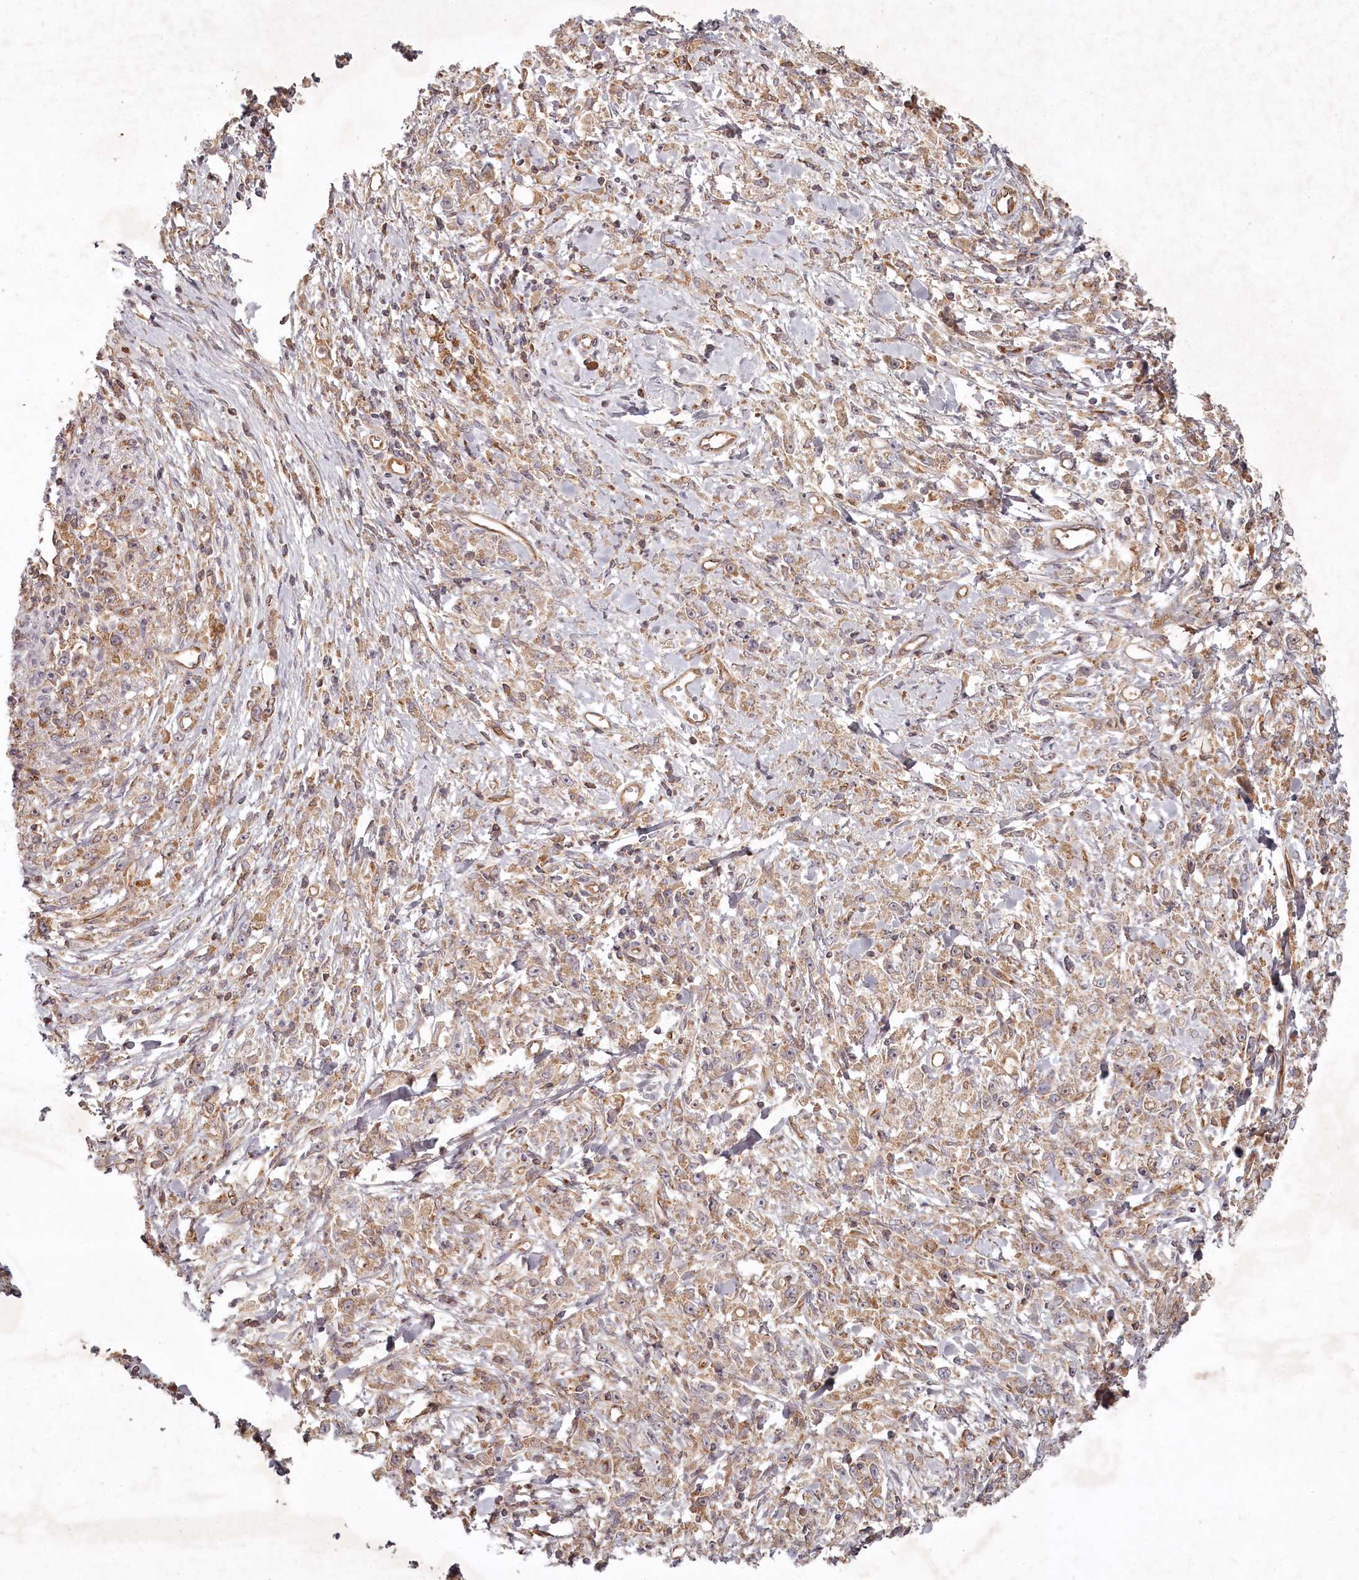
{"staining": {"intensity": "moderate", "quantity": ">75%", "location": "cytoplasmic/membranous"}, "tissue": "stomach cancer", "cell_type": "Tumor cells", "image_type": "cancer", "snomed": [{"axis": "morphology", "description": "Adenocarcinoma, NOS"}, {"axis": "topography", "description": "Stomach"}], "caption": "IHC of human stomach cancer (adenocarcinoma) demonstrates medium levels of moderate cytoplasmic/membranous positivity in approximately >75% of tumor cells.", "gene": "TMIE", "patient": {"sex": "female", "age": 59}}